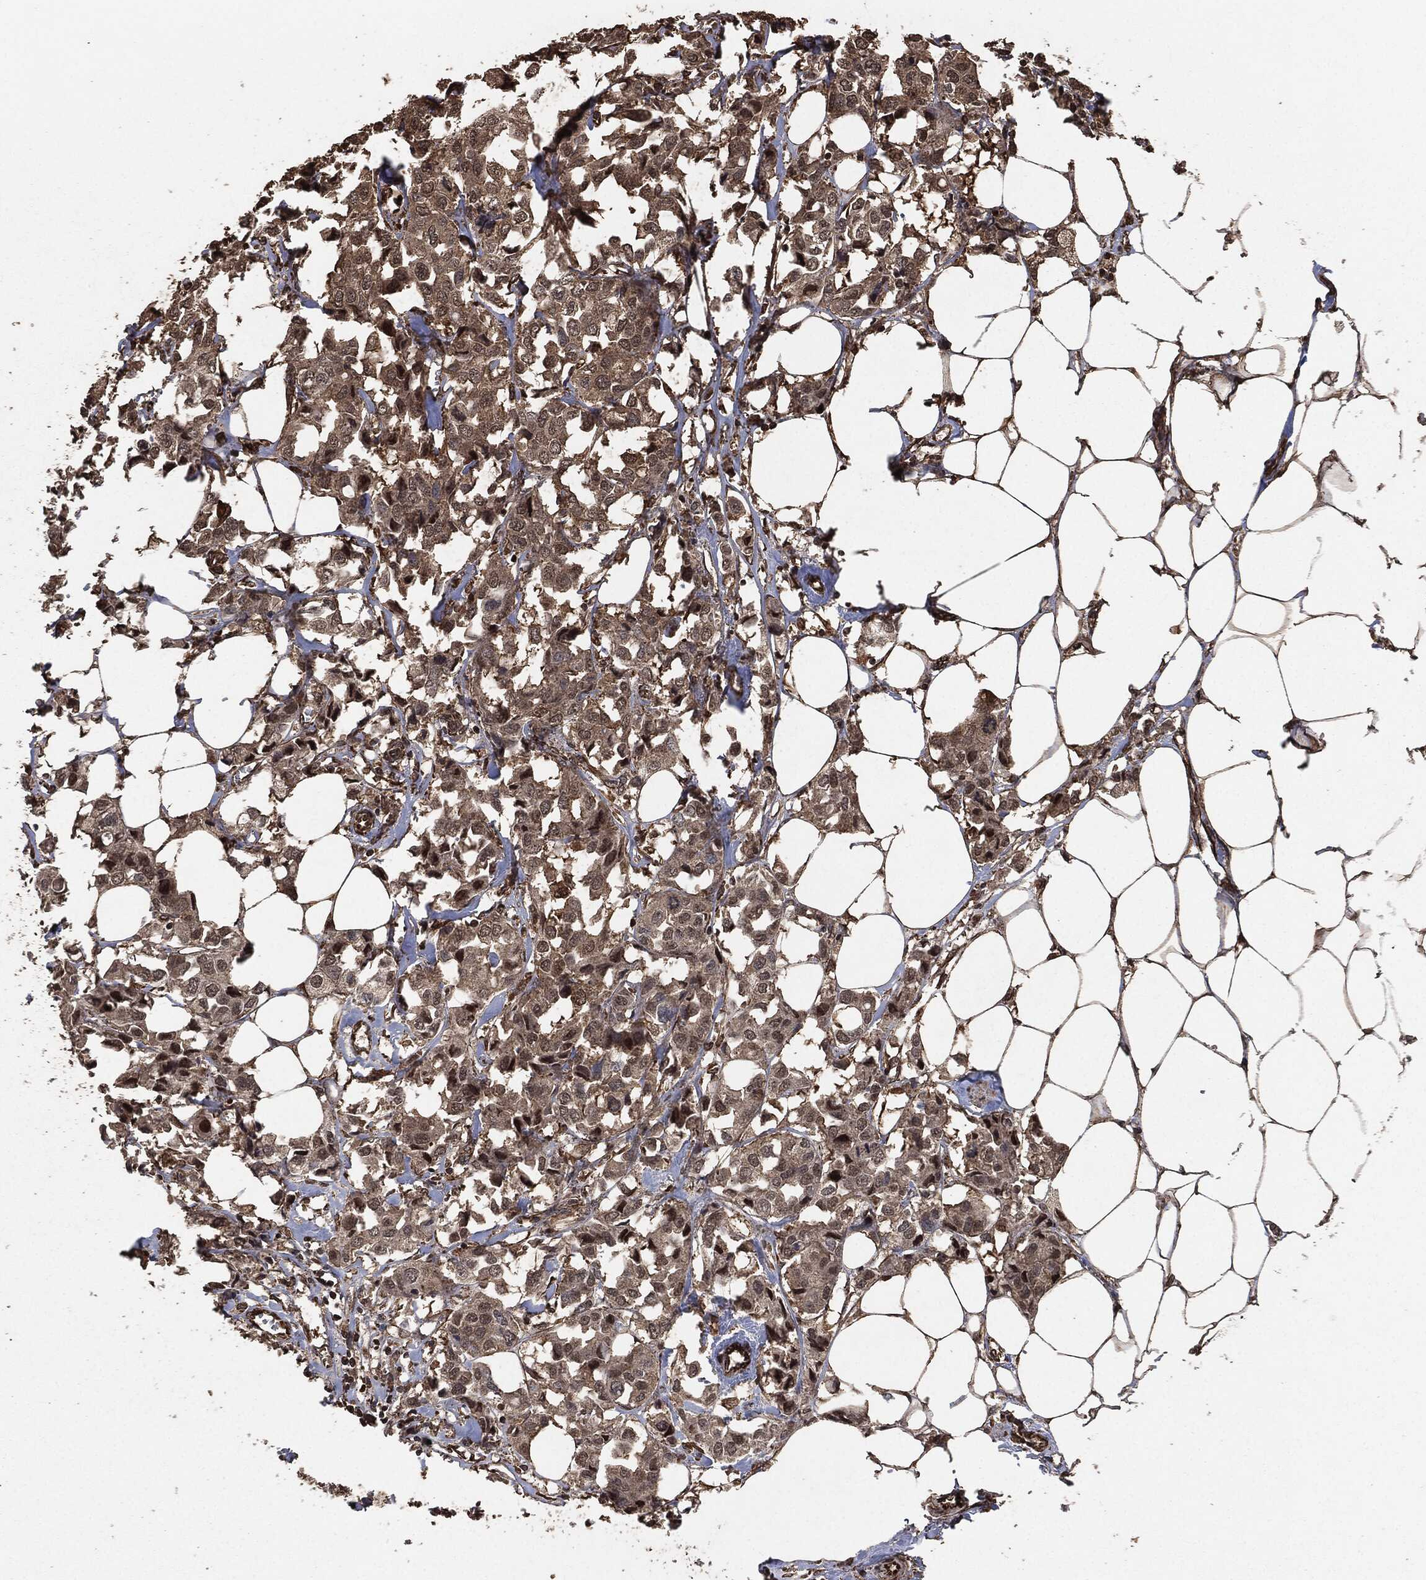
{"staining": {"intensity": "strong", "quantity": "<25%", "location": "nuclear"}, "tissue": "breast cancer", "cell_type": "Tumor cells", "image_type": "cancer", "snomed": [{"axis": "morphology", "description": "Duct carcinoma"}, {"axis": "topography", "description": "Breast"}], "caption": "Human infiltrating ductal carcinoma (breast) stained with a protein marker demonstrates strong staining in tumor cells.", "gene": "EGFR", "patient": {"sex": "female", "age": 80}}